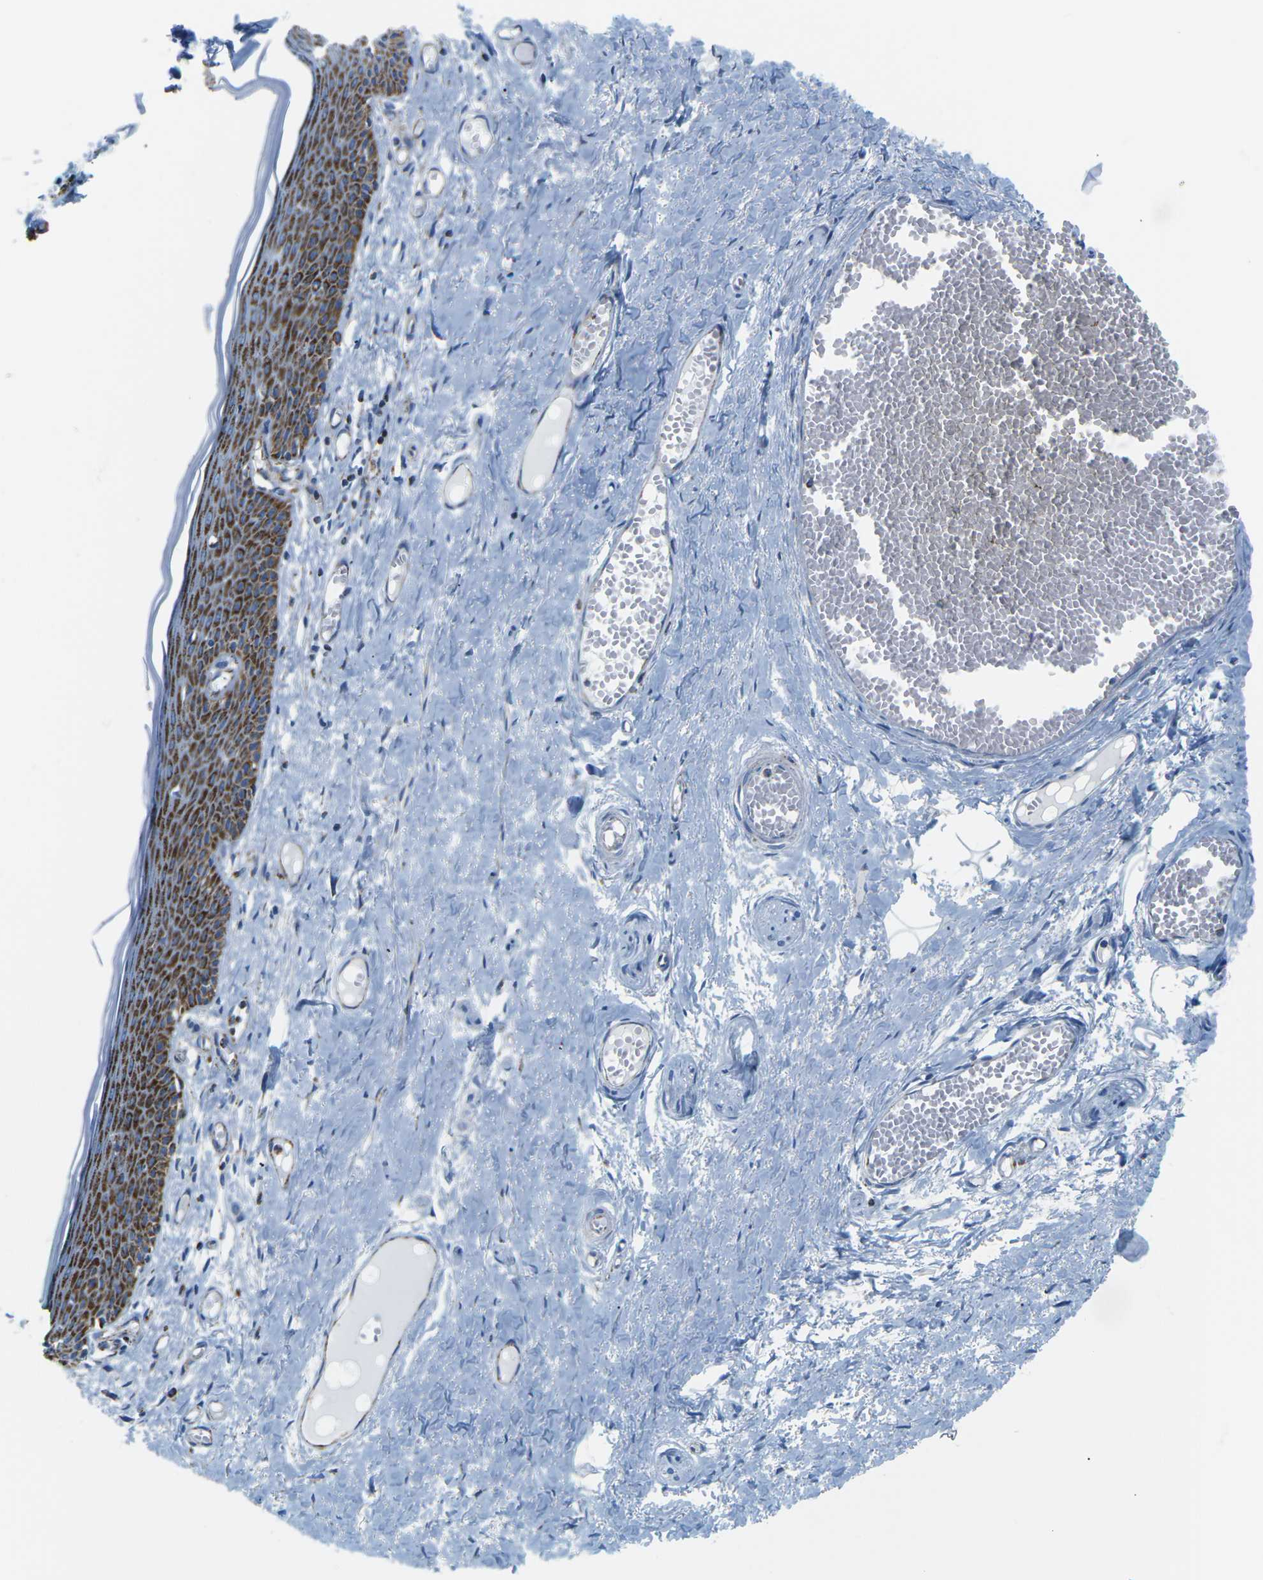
{"staining": {"intensity": "strong", "quantity": "25%-75%", "location": "cytoplasmic/membranous"}, "tissue": "skin", "cell_type": "Epidermal cells", "image_type": "normal", "snomed": [{"axis": "morphology", "description": "Normal tissue, NOS"}, {"axis": "topography", "description": "Adipose tissue"}, {"axis": "topography", "description": "Vascular tissue"}, {"axis": "topography", "description": "Anal"}, {"axis": "topography", "description": "Peripheral nerve tissue"}], "caption": "Skin stained with IHC exhibits strong cytoplasmic/membranous positivity in about 25%-75% of epidermal cells. (brown staining indicates protein expression, while blue staining denotes nuclei).", "gene": "COX6C", "patient": {"sex": "female", "age": 54}}